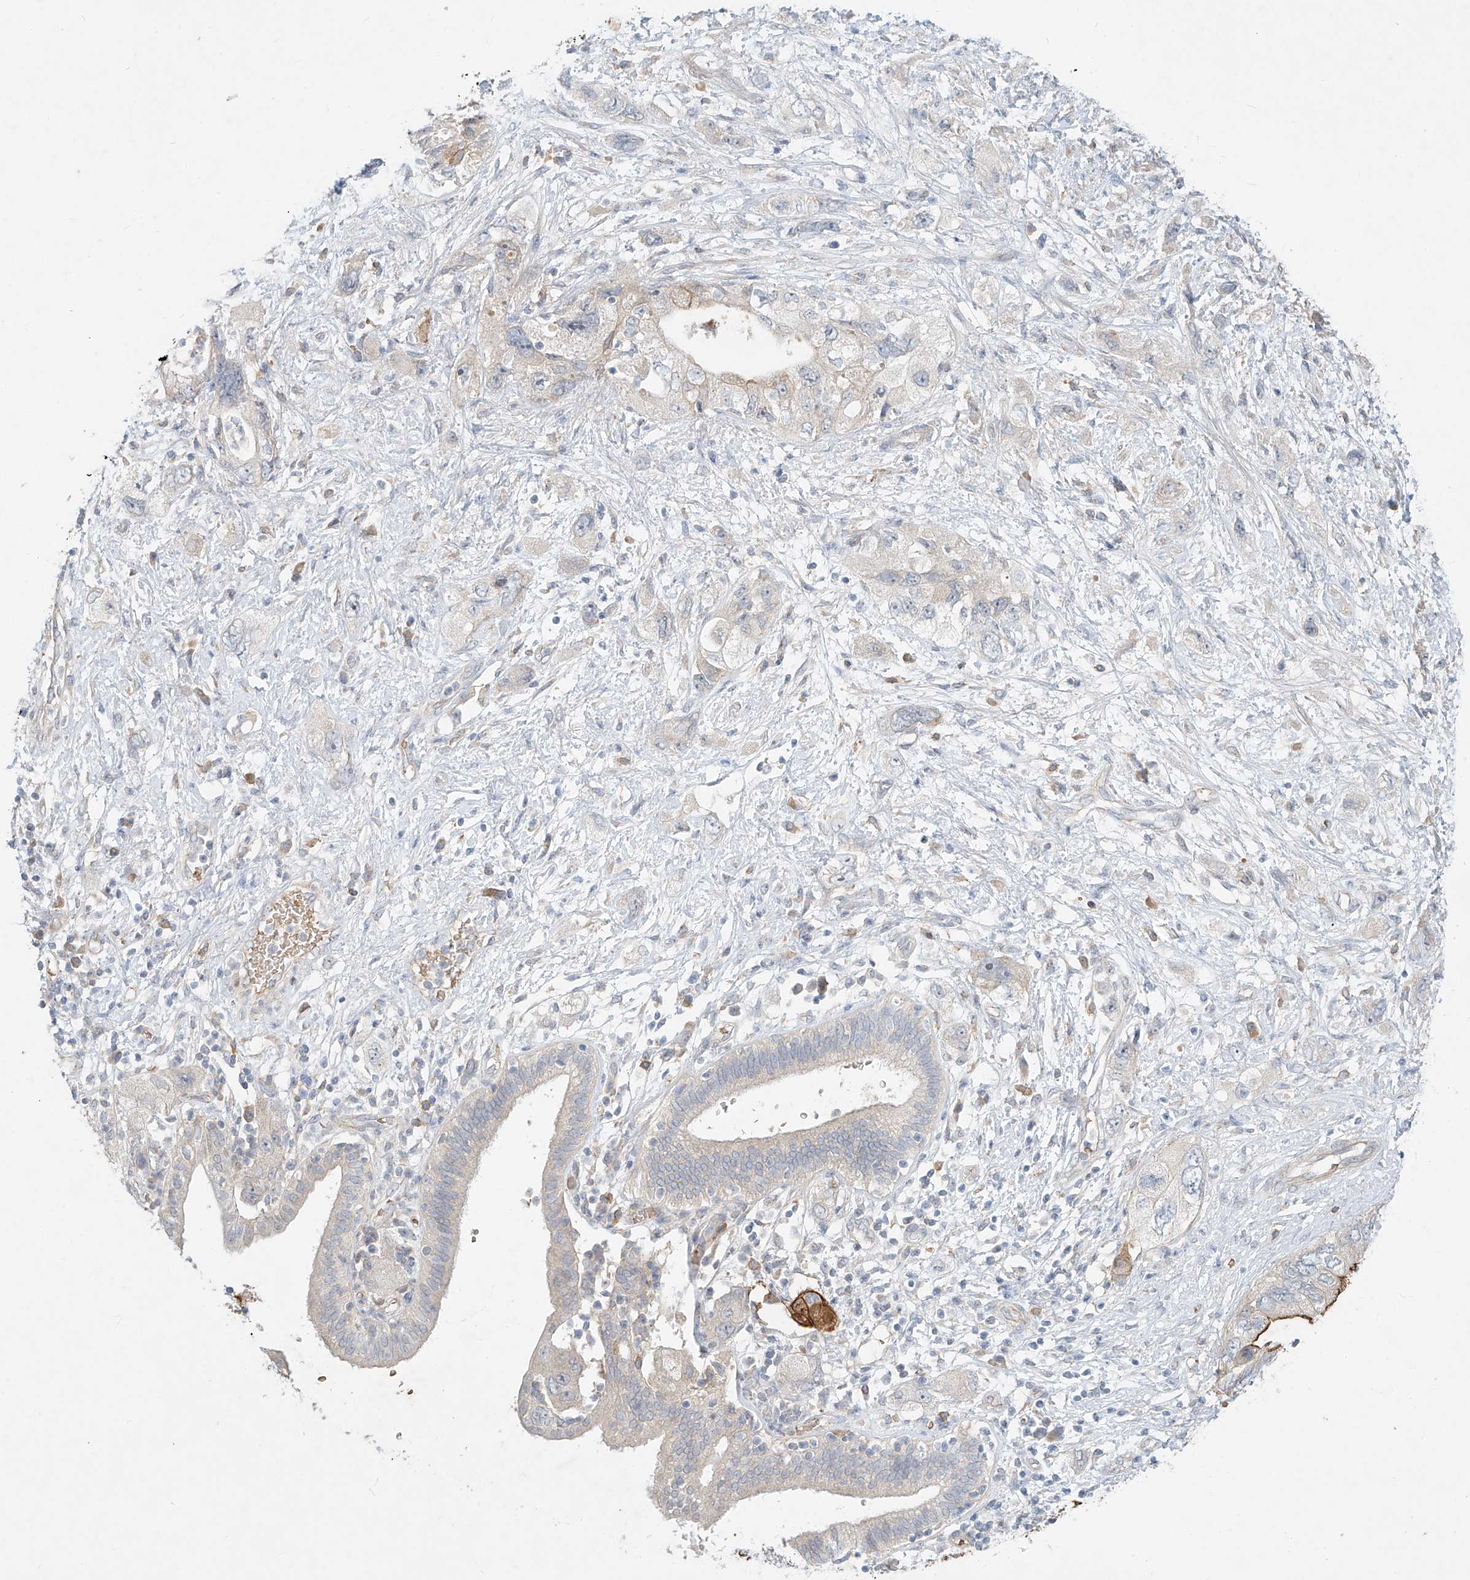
{"staining": {"intensity": "negative", "quantity": "none", "location": "none"}, "tissue": "pancreatic cancer", "cell_type": "Tumor cells", "image_type": "cancer", "snomed": [{"axis": "morphology", "description": "Adenocarcinoma, NOS"}, {"axis": "topography", "description": "Pancreas"}], "caption": "IHC of human pancreatic cancer reveals no expression in tumor cells.", "gene": "SYTL3", "patient": {"sex": "female", "age": 73}}